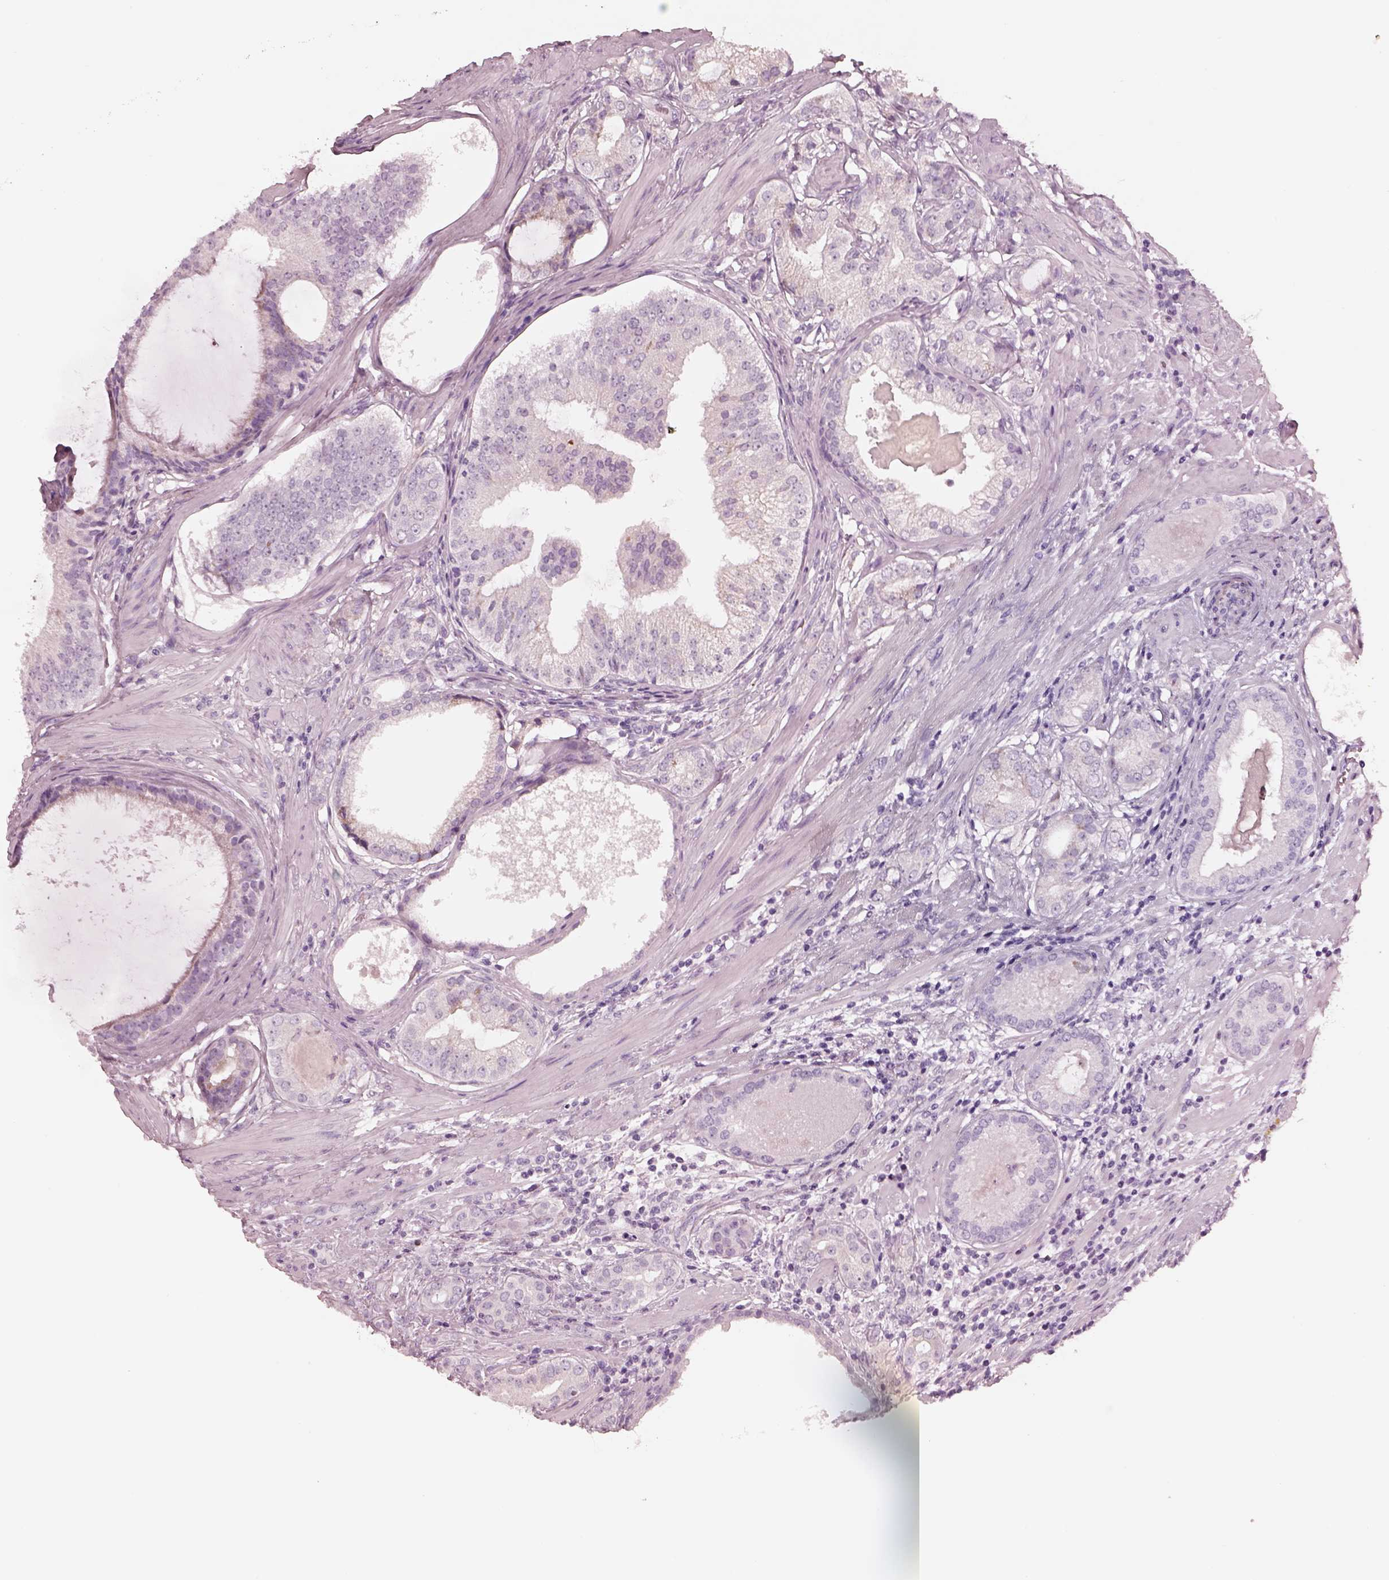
{"staining": {"intensity": "negative", "quantity": "none", "location": "none"}, "tissue": "prostate cancer", "cell_type": "Tumor cells", "image_type": "cancer", "snomed": [{"axis": "morphology", "description": "Adenocarcinoma, High grade"}, {"axis": "topography", "description": "Prostate and seminal vesicle, NOS"}], "caption": "Immunohistochemical staining of human prostate cancer displays no significant staining in tumor cells.", "gene": "CADM2", "patient": {"sex": "male", "age": 62}}